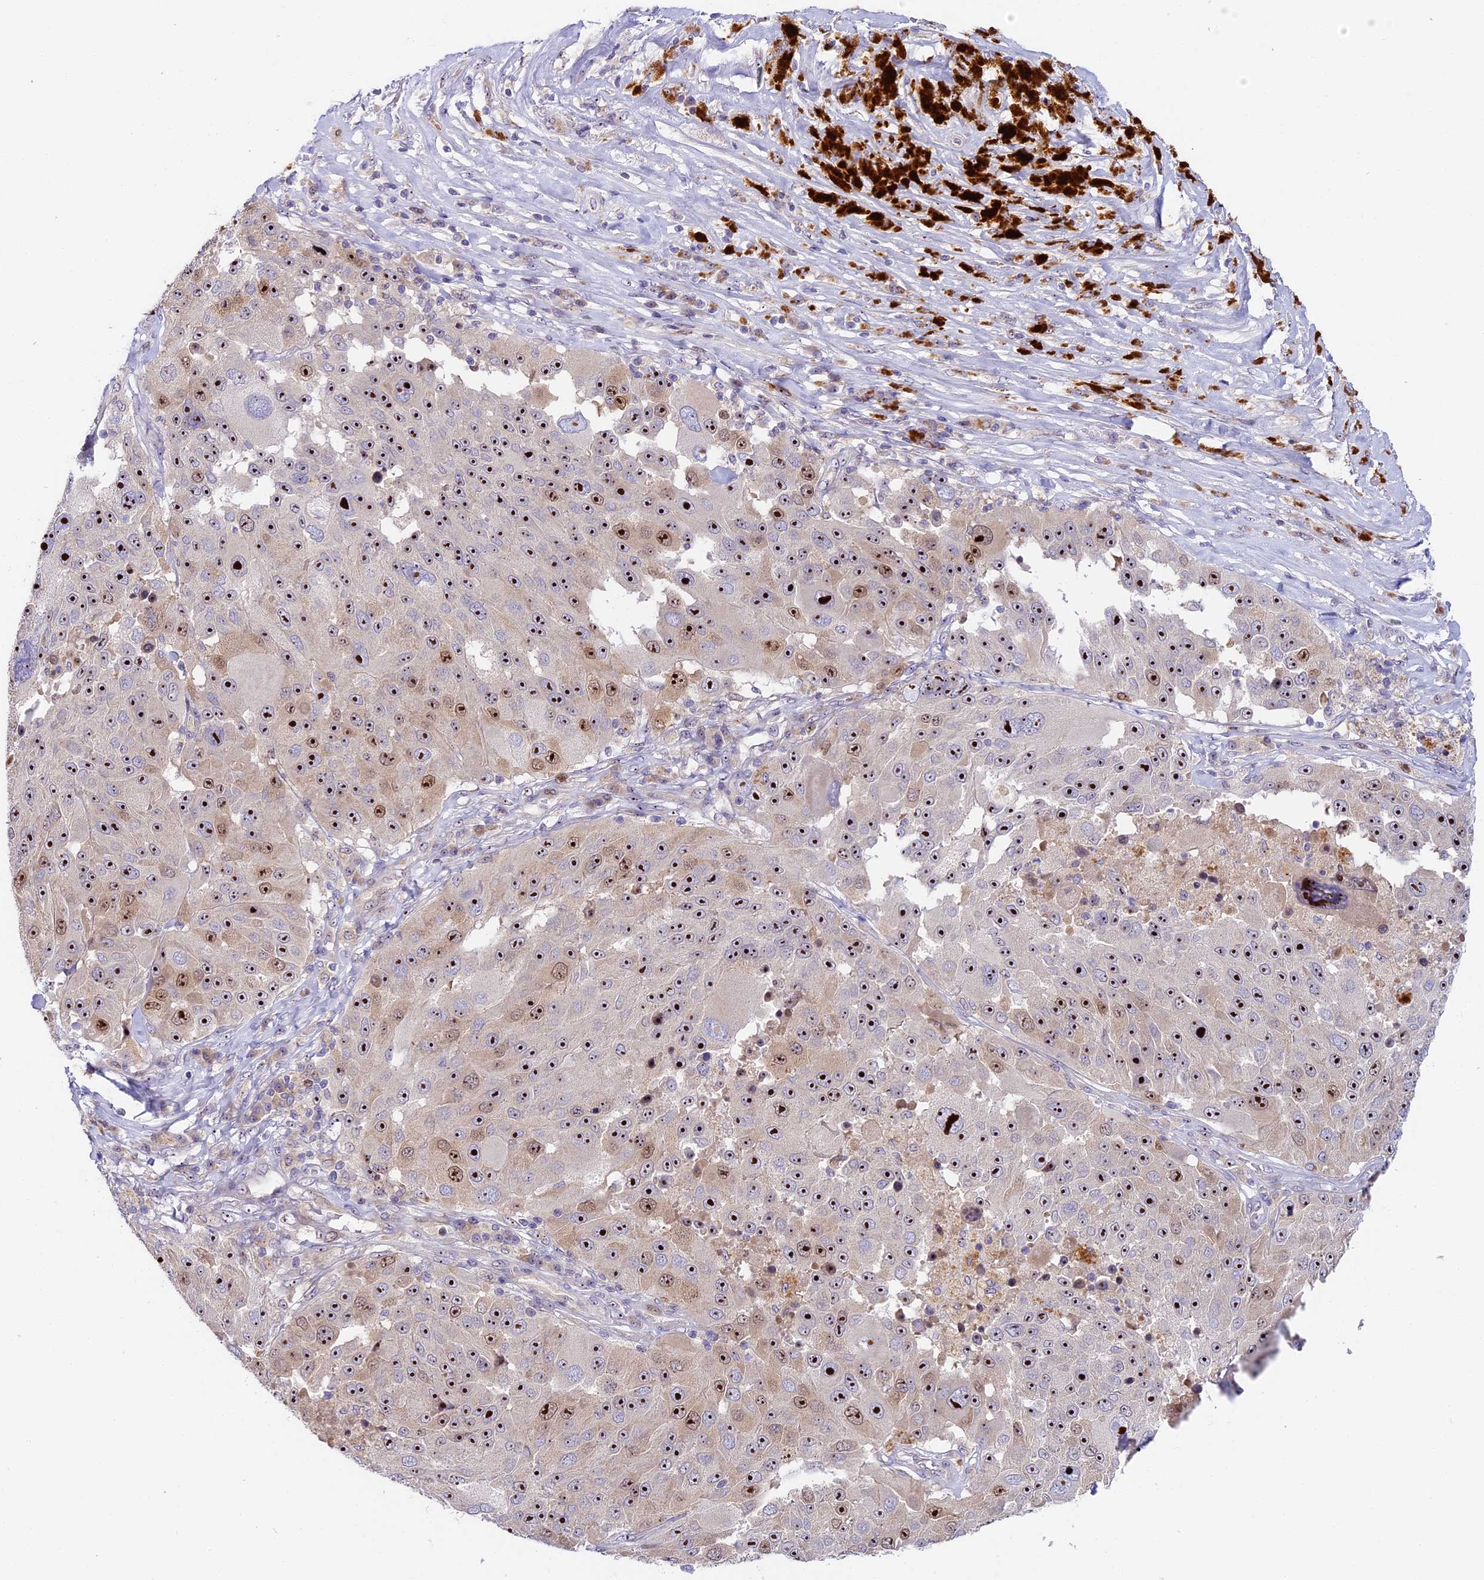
{"staining": {"intensity": "strong", "quantity": ">75%", "location": "nuclear"}, "tissue": "melanoma", "cell_type": "Tumor cells", "image_type": "cancer", "snomed": [{"axis": "morphology", "description": "Malignant melanoma, Metastatic site"}, {"axis": "topography", "description": "Lymph node"}], "caption": "There is high levels of strong nuclear positivity in tumor cells of melanoma, as demonstrated by immunohistochemical staining (brown color).", "gene": "RAD51", "patient": {"sex": "male", "age": 62}}